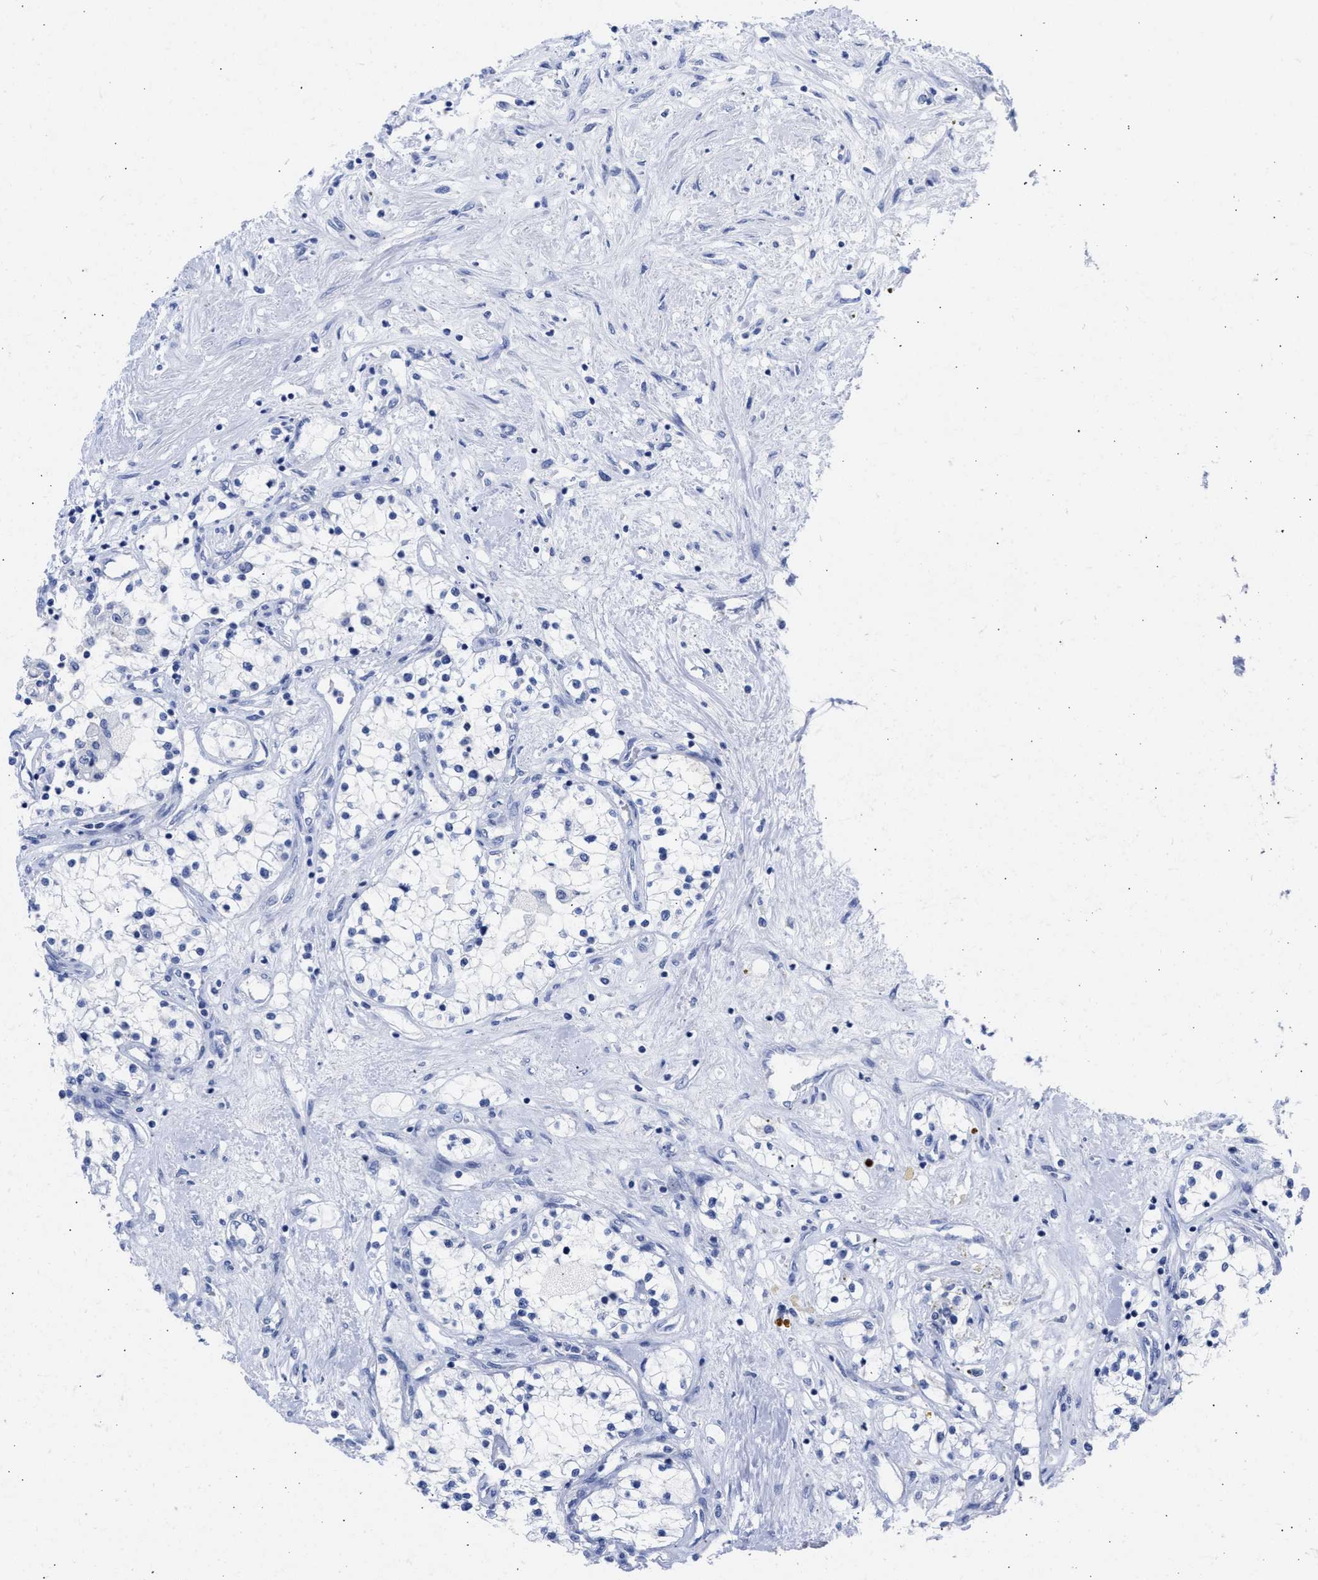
{"staining": {"intensity": "negative", "quantity": "none", "location": "none"}, "tissue": "renal cancer", "cell_type": "Tumor cells", "image_type": "cancer", "snomed": [{"axis": "morphology", "description": "Adenocarcinoma, NOS"}, {"axis": "topography", "description": "Kidney"}], "caption": "Photomicrograph shows no protein positivity in tumor cells of renal adenocarcinoma tissue.", "gene": "NCAM1", "patient": {"sex": "male", "age": 68}}